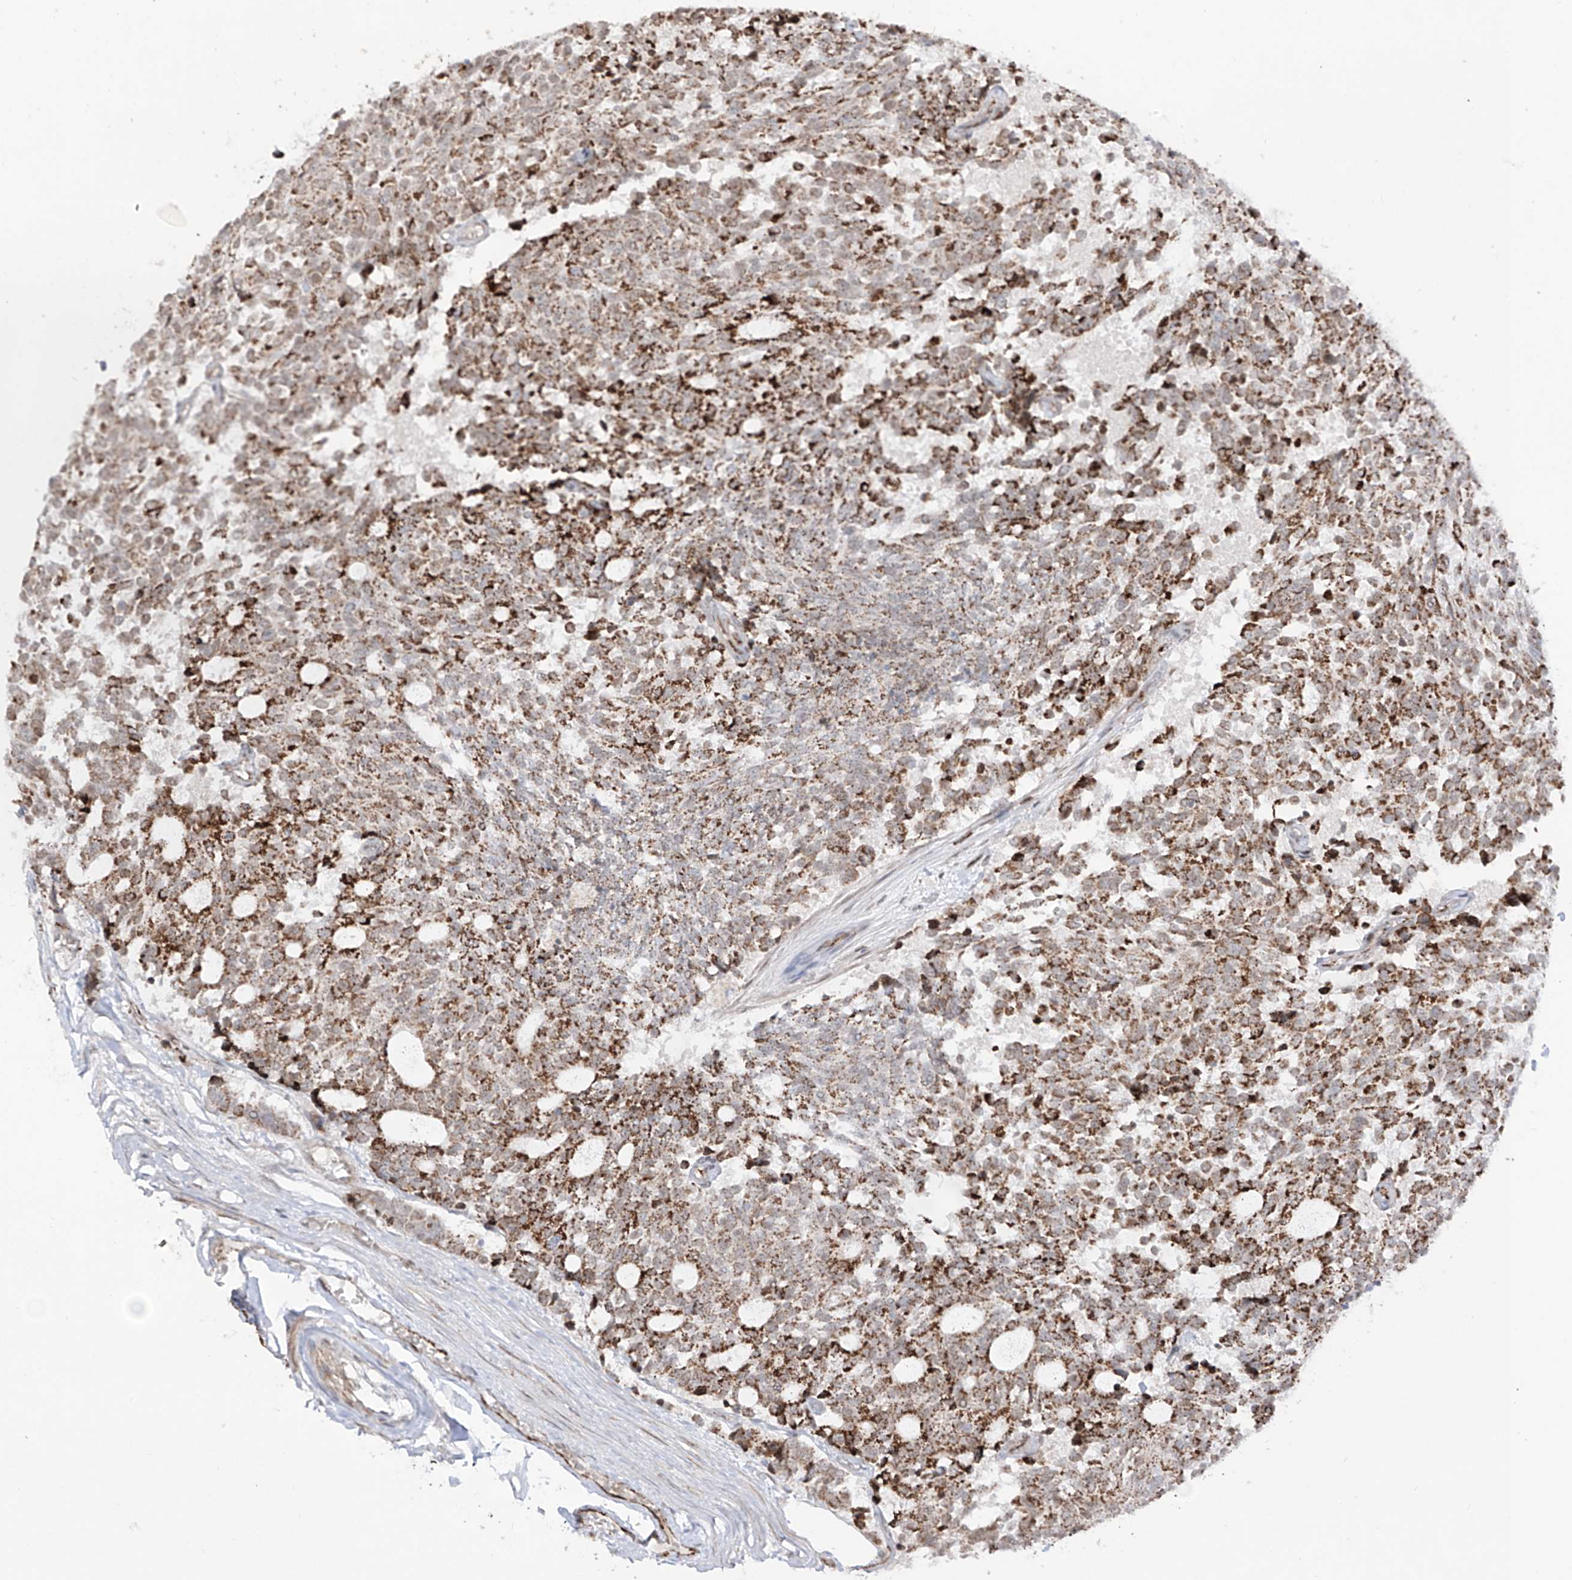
{"staining": {"intensity": "moderate", "quantity": ">75%", "location": "cytoplasmic/membranous"}, "tissue": "carcinoid", "cell_type": "Tumor cells", "image_type": "cancer", "snomed": [{"axis": "morphology", "description": "Carcinoid, malignant, NOS"}, {"axis": "topography", "description": "Pancreas"}], "caption": "Malignant carcinoid tissue exhibits moderate cytoplasmic/membranous staining in about >75% of tumor cells", "gene": "ZNF180", "patient": {"sex": "female", "age": 54}}